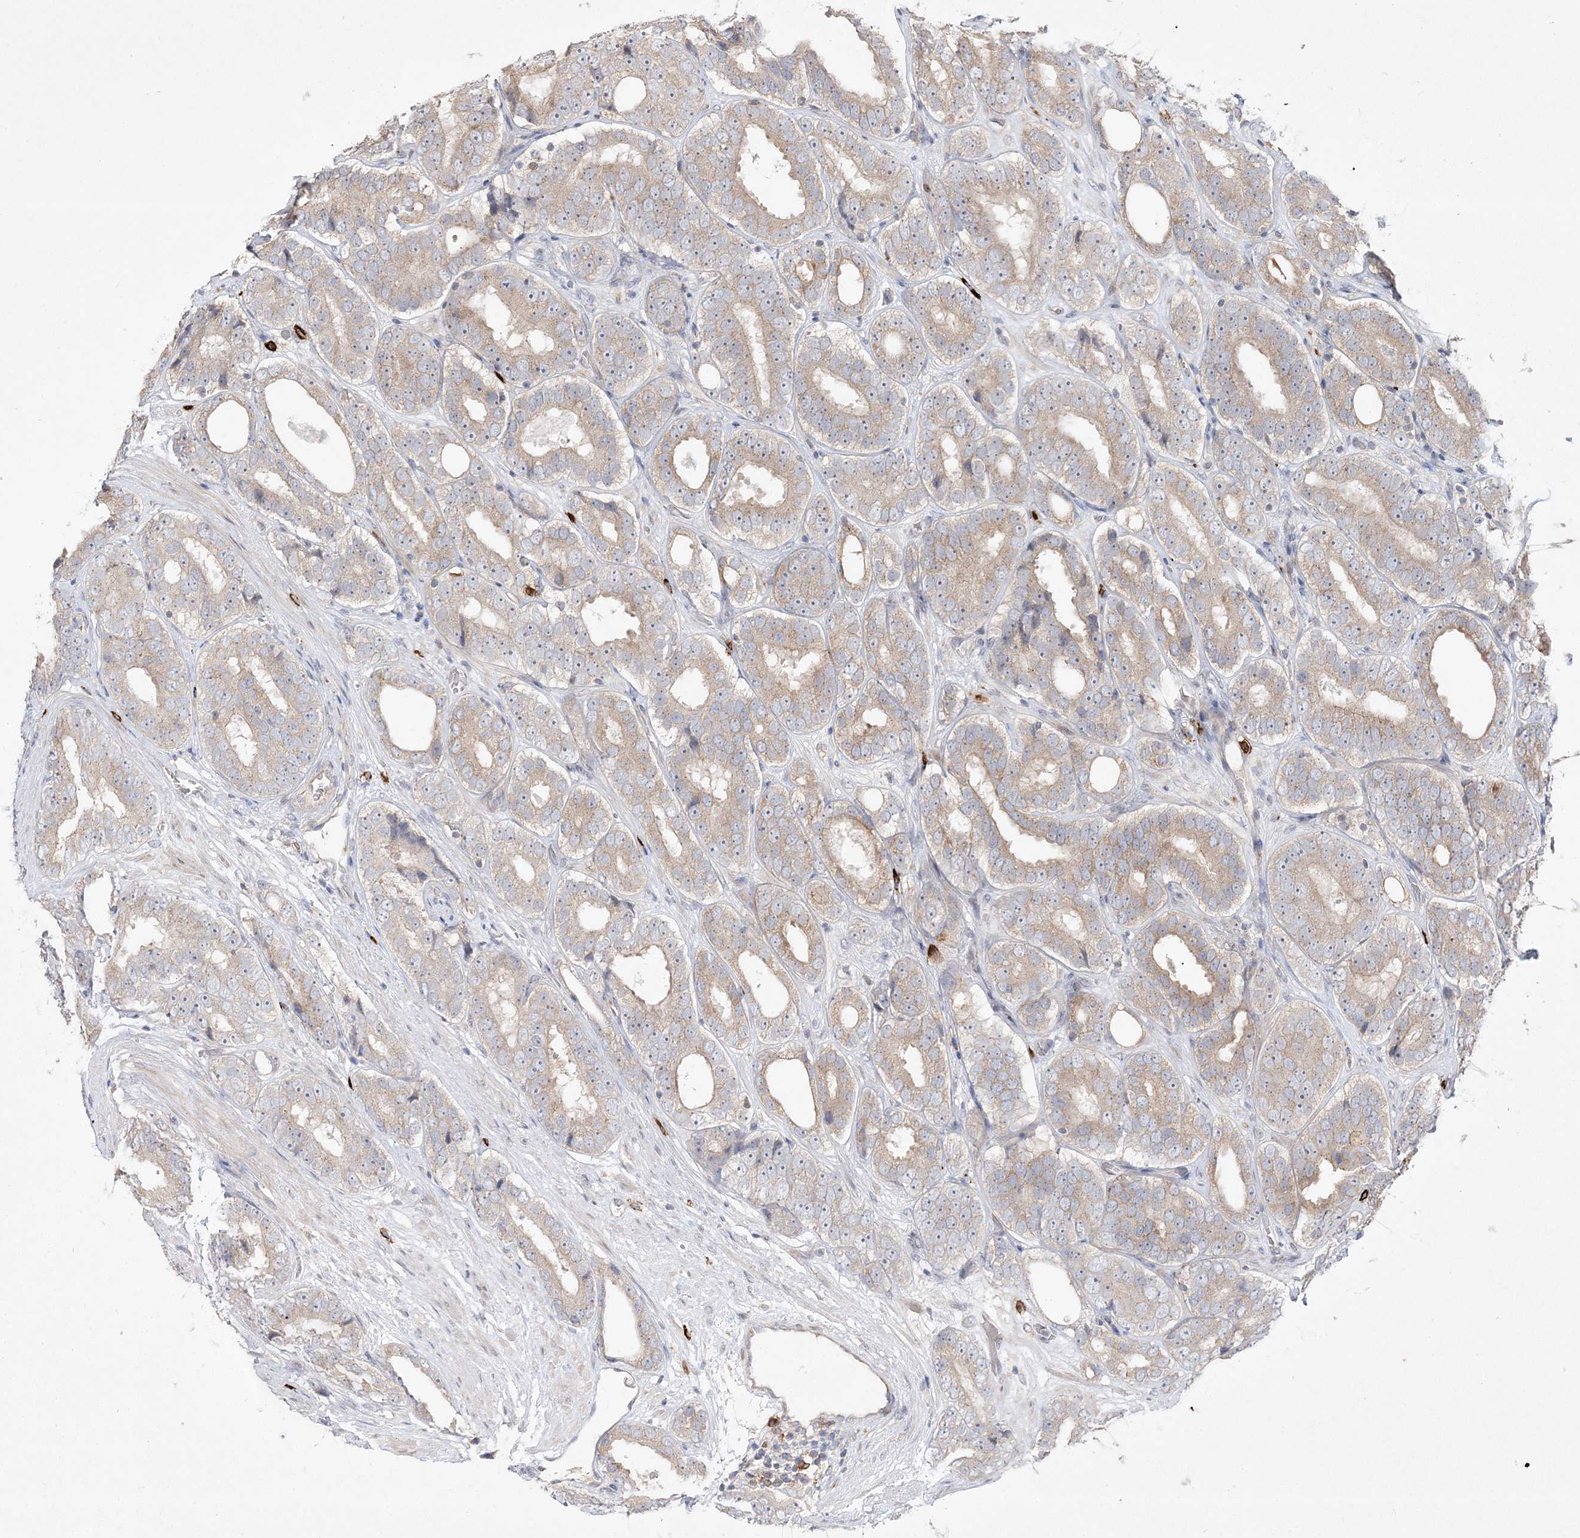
{"staining": {"intensity": "weak", "quantity": "25%-75%", "location": "cytoplasmic/membranous"}, "tissue": "prostate cancer", "cell_type": "Tumor cells", "image_type": "cancer", "snomed": [{"axis": "morphology", "description": "Adenocarcinoma, High grade"}, {"axis": "topography", "description": "Prostate"}], "caption": "About 25%-75% of tumor cells in human prostate cancer reveal weak cytoplasmic/membranous protein positivity as visualized by brown immunohistochemical staining.", "gene": "CLNK", "patient": {"sex": "male", "age": 56}}